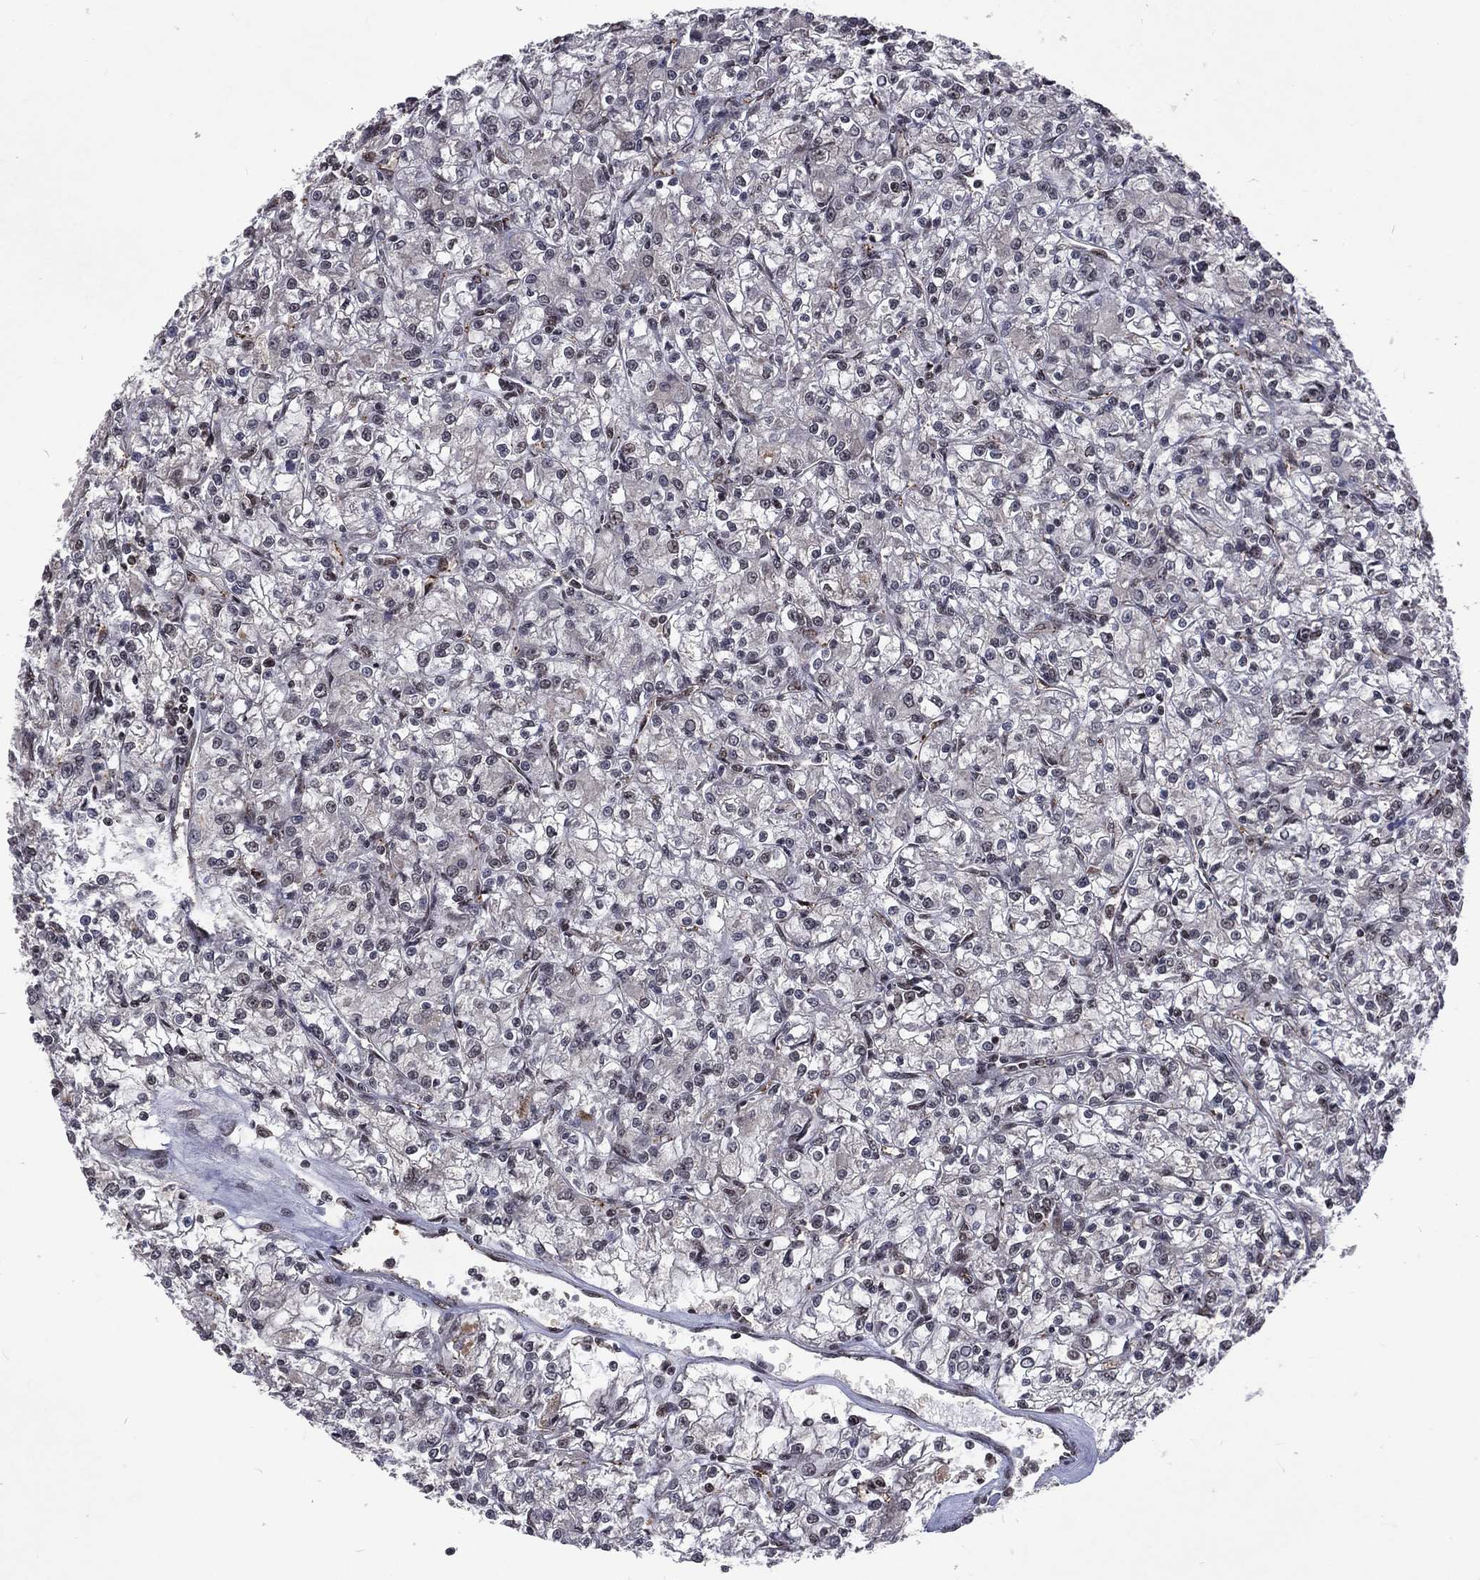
{"staining": {"intensity": "negative", "quantity": "none", "location": "none"}, "tissue": "renal cancer", "cell_type": "Tumor cells", "image_type": "cancer", "snomed": [{"axis": "morphology", "description": "Adenocarcinoma, NOS"}, {"axis": "topography", "description": "Kidney"}], "caption": "Renal cancer was stained to show a protein in brown. There is no significant staining in tumor cells.", "gene": "DMAP1", "patient": {"sex": "female", "age": 59}}